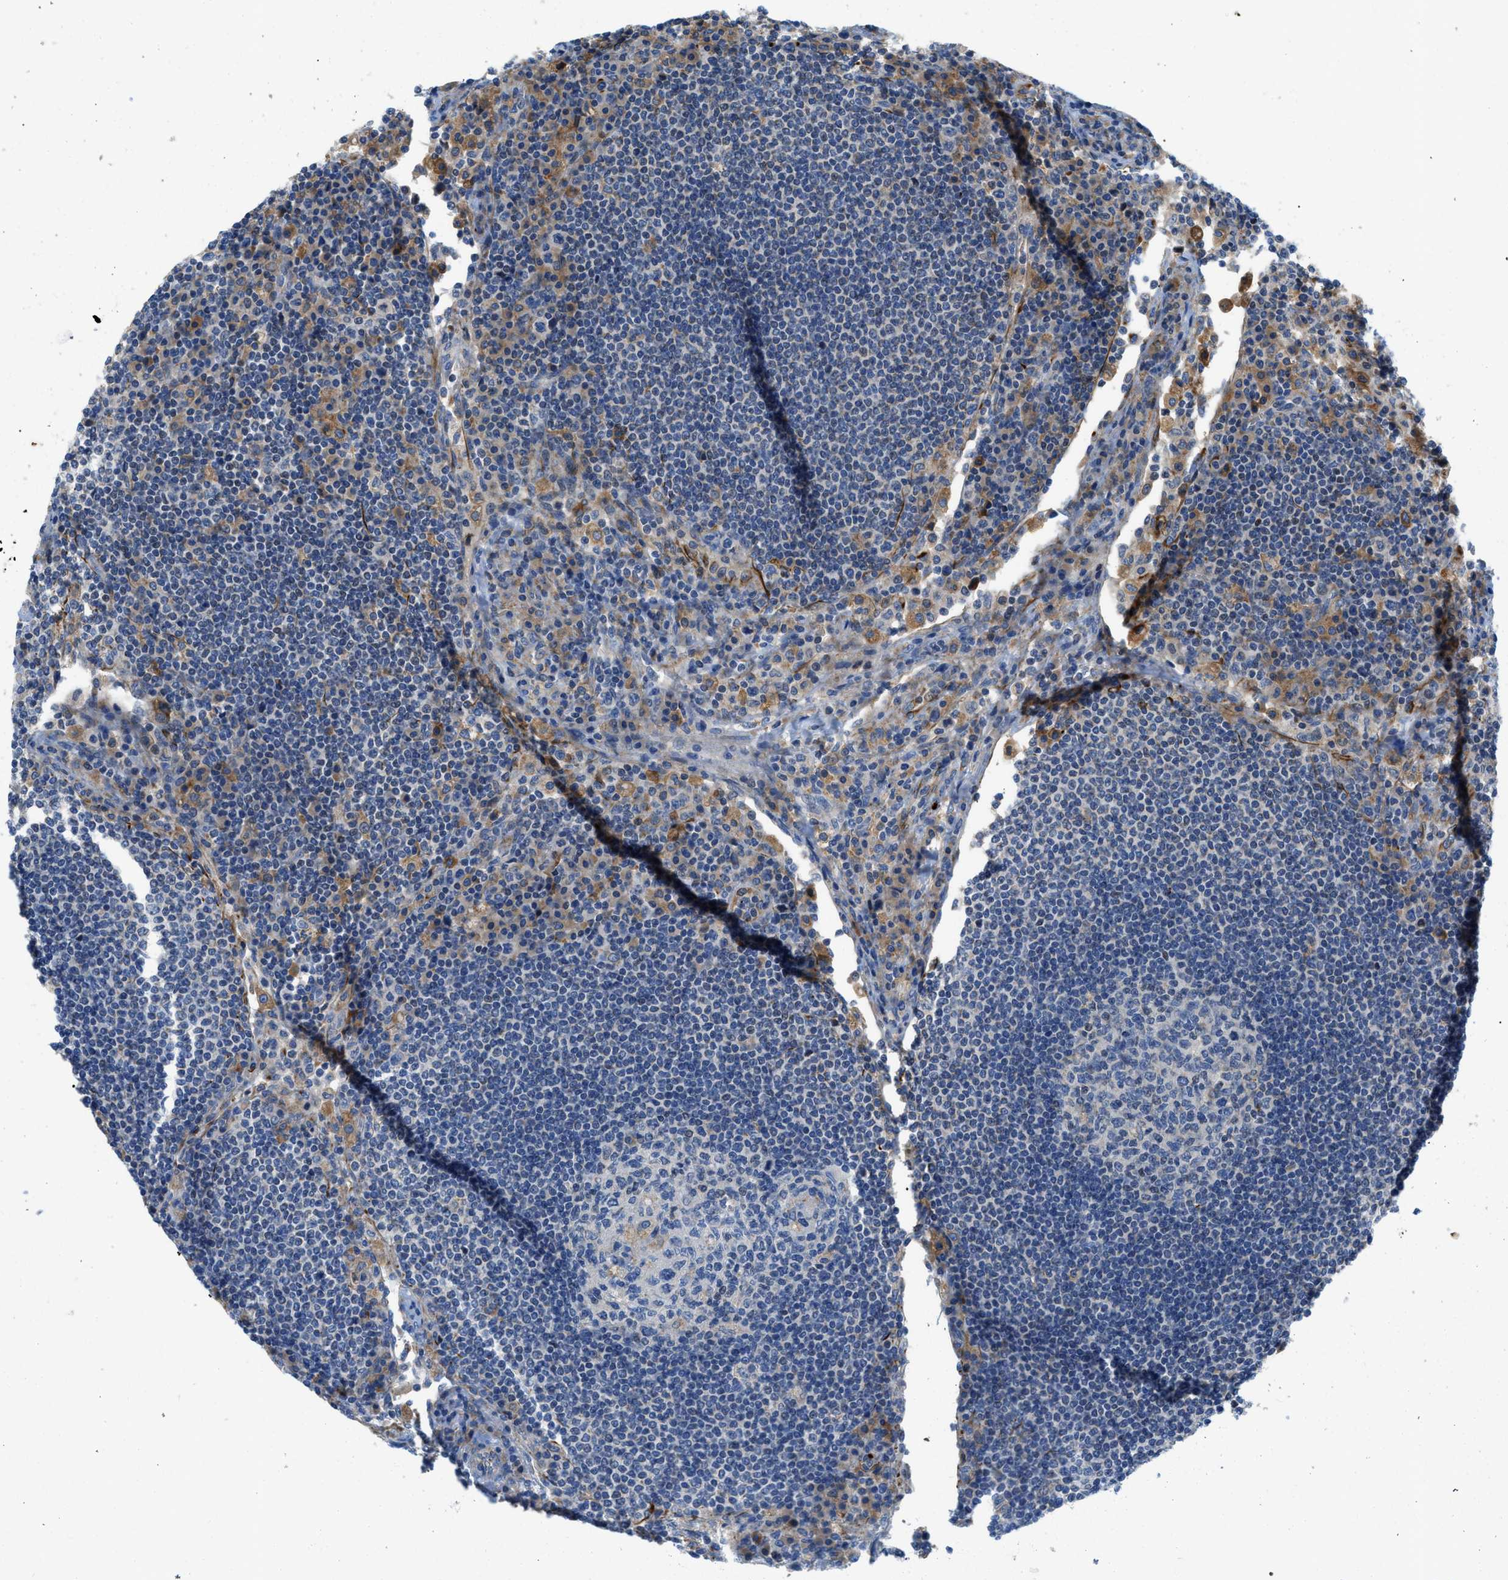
{"staining": {"intensity": "weak", "quantity": "<25%", "location": "cytoplasmic/membranous"}, "tissue": "lymph node", "cell_type": "Germinal center cells", "image_type": "normal", "snomed": [{"axis": "morphology", "description": "Normal tissue, NOS"}, {"axis": "topography", "description": "Lymph node"}], "caption": "This is an IHC micrograph of normal lymph node. There is no staining in germinal center cells.", "gene": "ZNF831", "patient": {"sex": "female", "age": 53}}